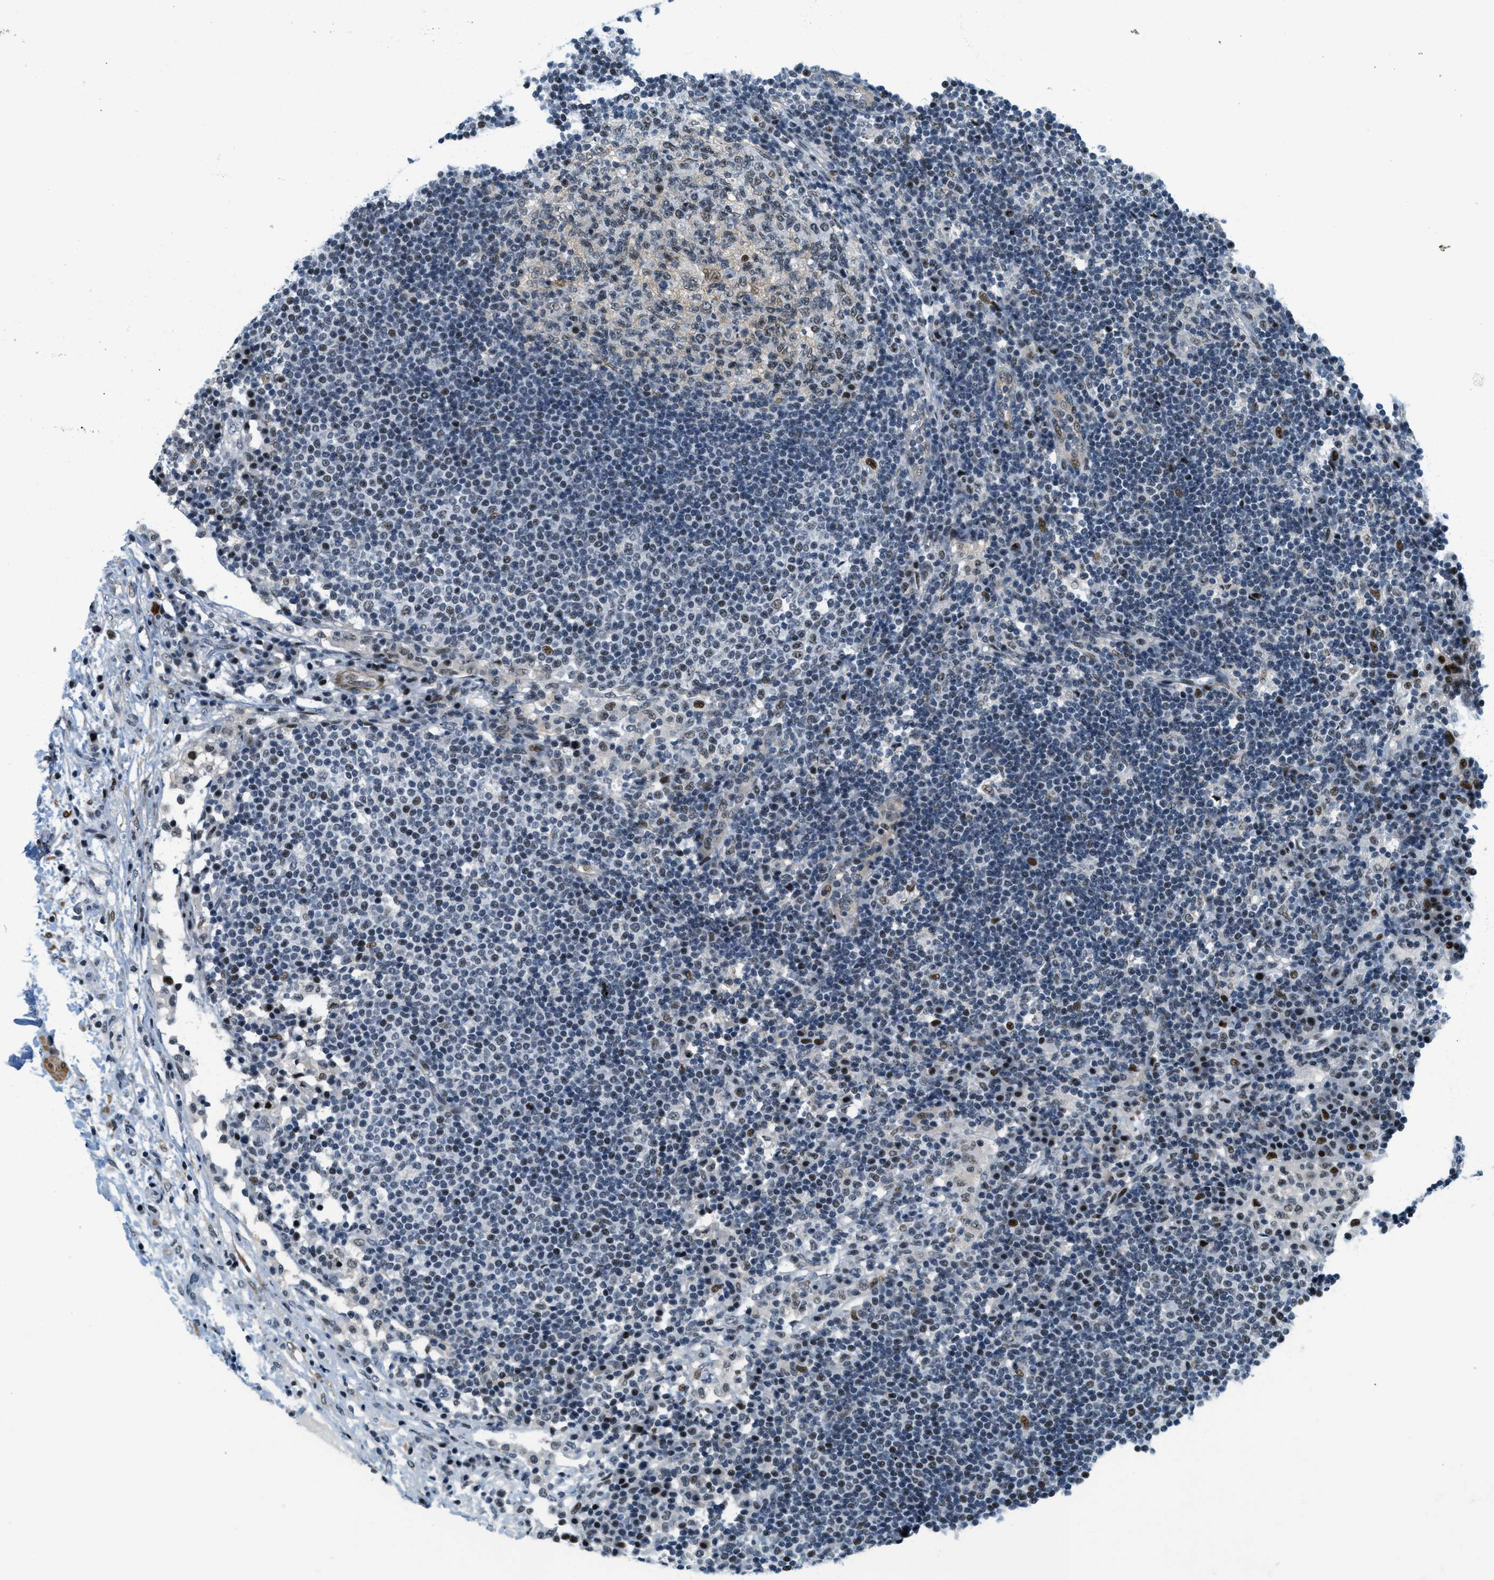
{"staining": {"intensity": "moderate", "quantity": "<25%", "location": "nuclear"}, "tissue": "lymph node", "cell_type": "Germinal center cells", "image_type": "normal", "snomed": [{"axis": "morphology", "description": "Normal tissue, NOS"}, {"axis": "topography", "description": "Lymph node"}], "caption": "Lymph node stained with a brown dye exhibits moderate nuclear positive positivity in approximately <25% of germinal center cells.", "gene": "ZDHHC23", "patient": {"sex": "female", "age": 53}}